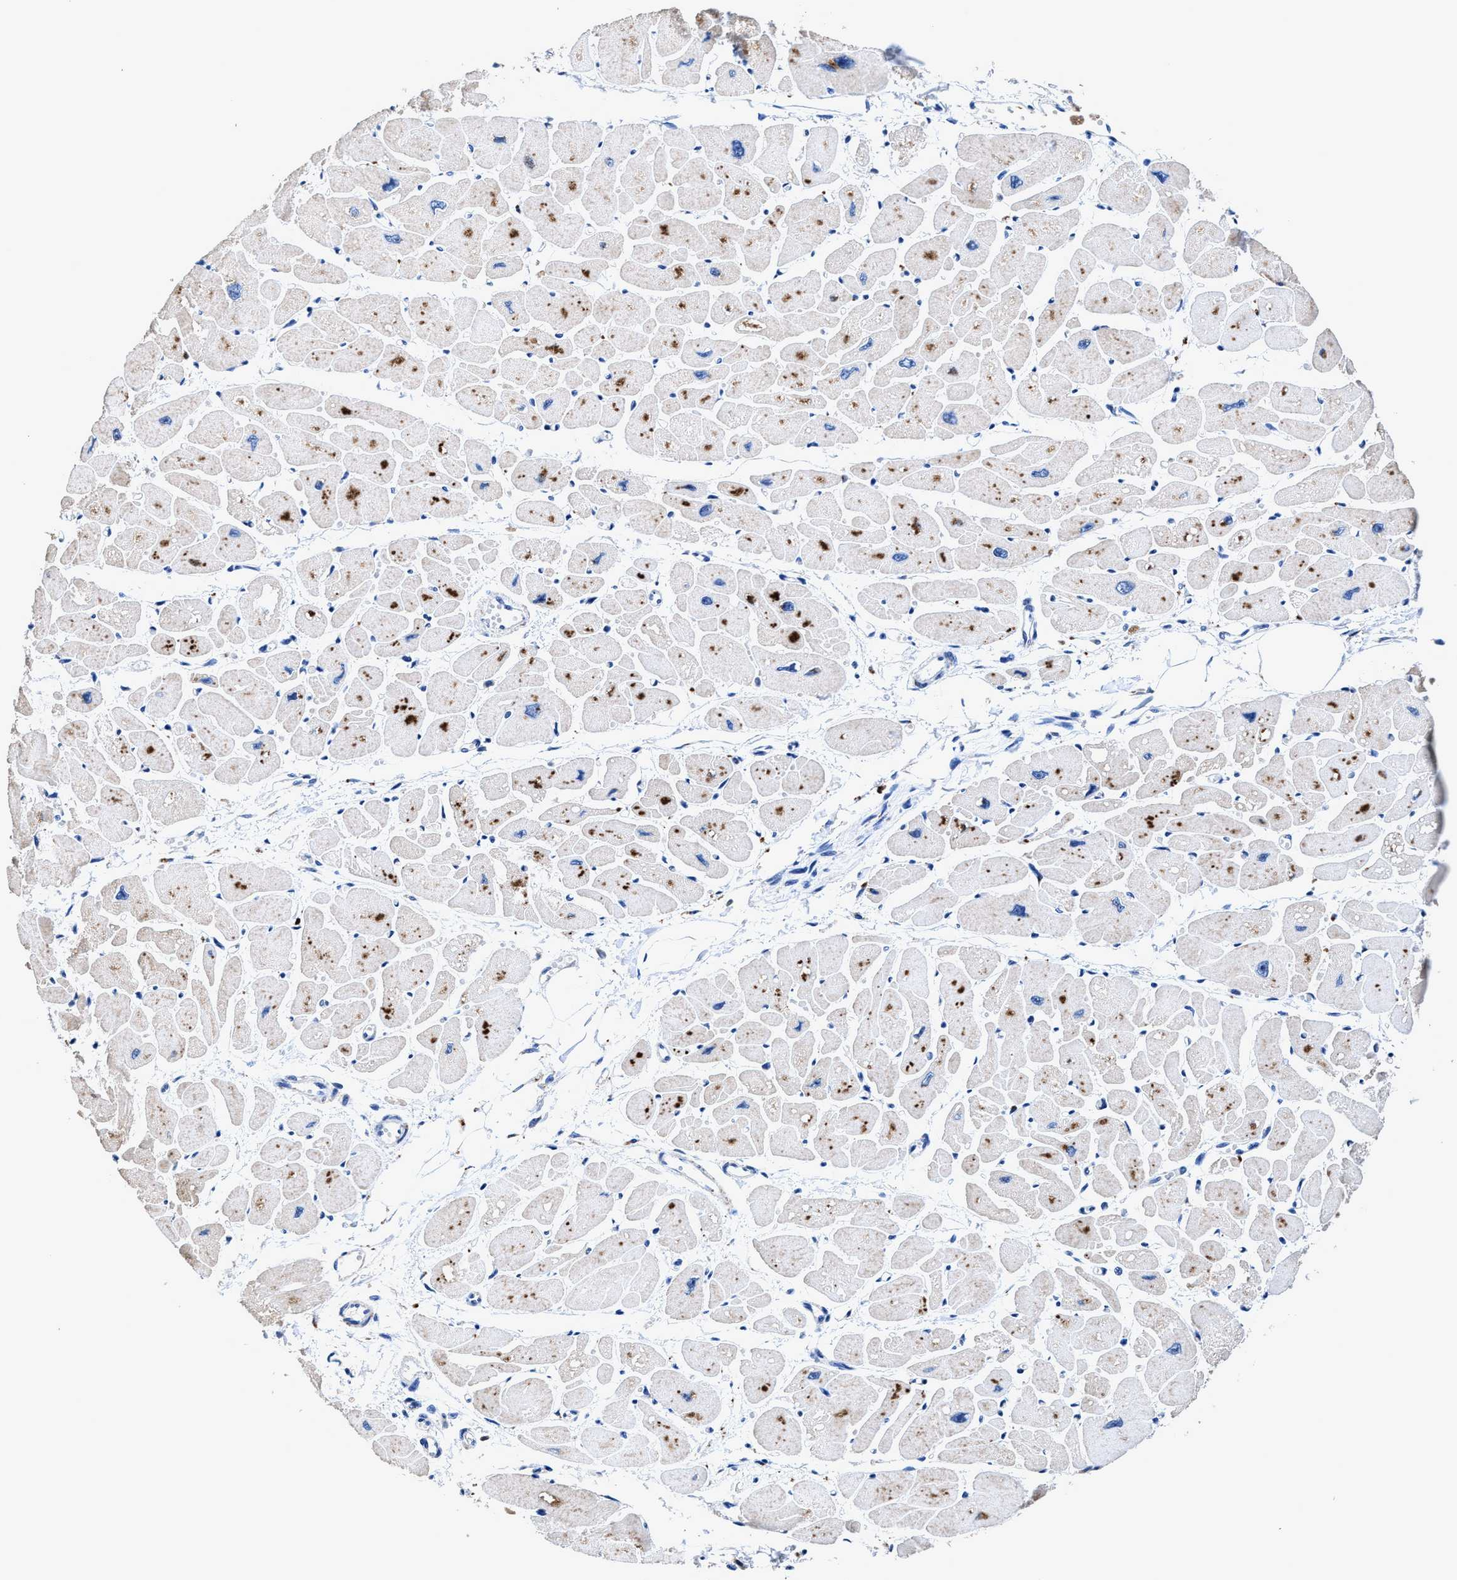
{"staining": {"intensity": "moderate", "quantity": "25%-75%", "location": "cytoplasmic/membranous"}, "tissue": "heart muscle", "cell_type": "Cardiomyocytes", "image_type": "normal", "snomed": [{"axis": "morphology", "description": "Normal tissue, NOS"}, {"axis": "topography", "description": "Heart"}], "caption": "A medium amount of moderate cytoplasmic/membranous expression is present in about 25%-75% of cardiomyocytes in normal heart muscle.", "gene": "UBR4", "patient": {"sex": "female", "age": 54}}